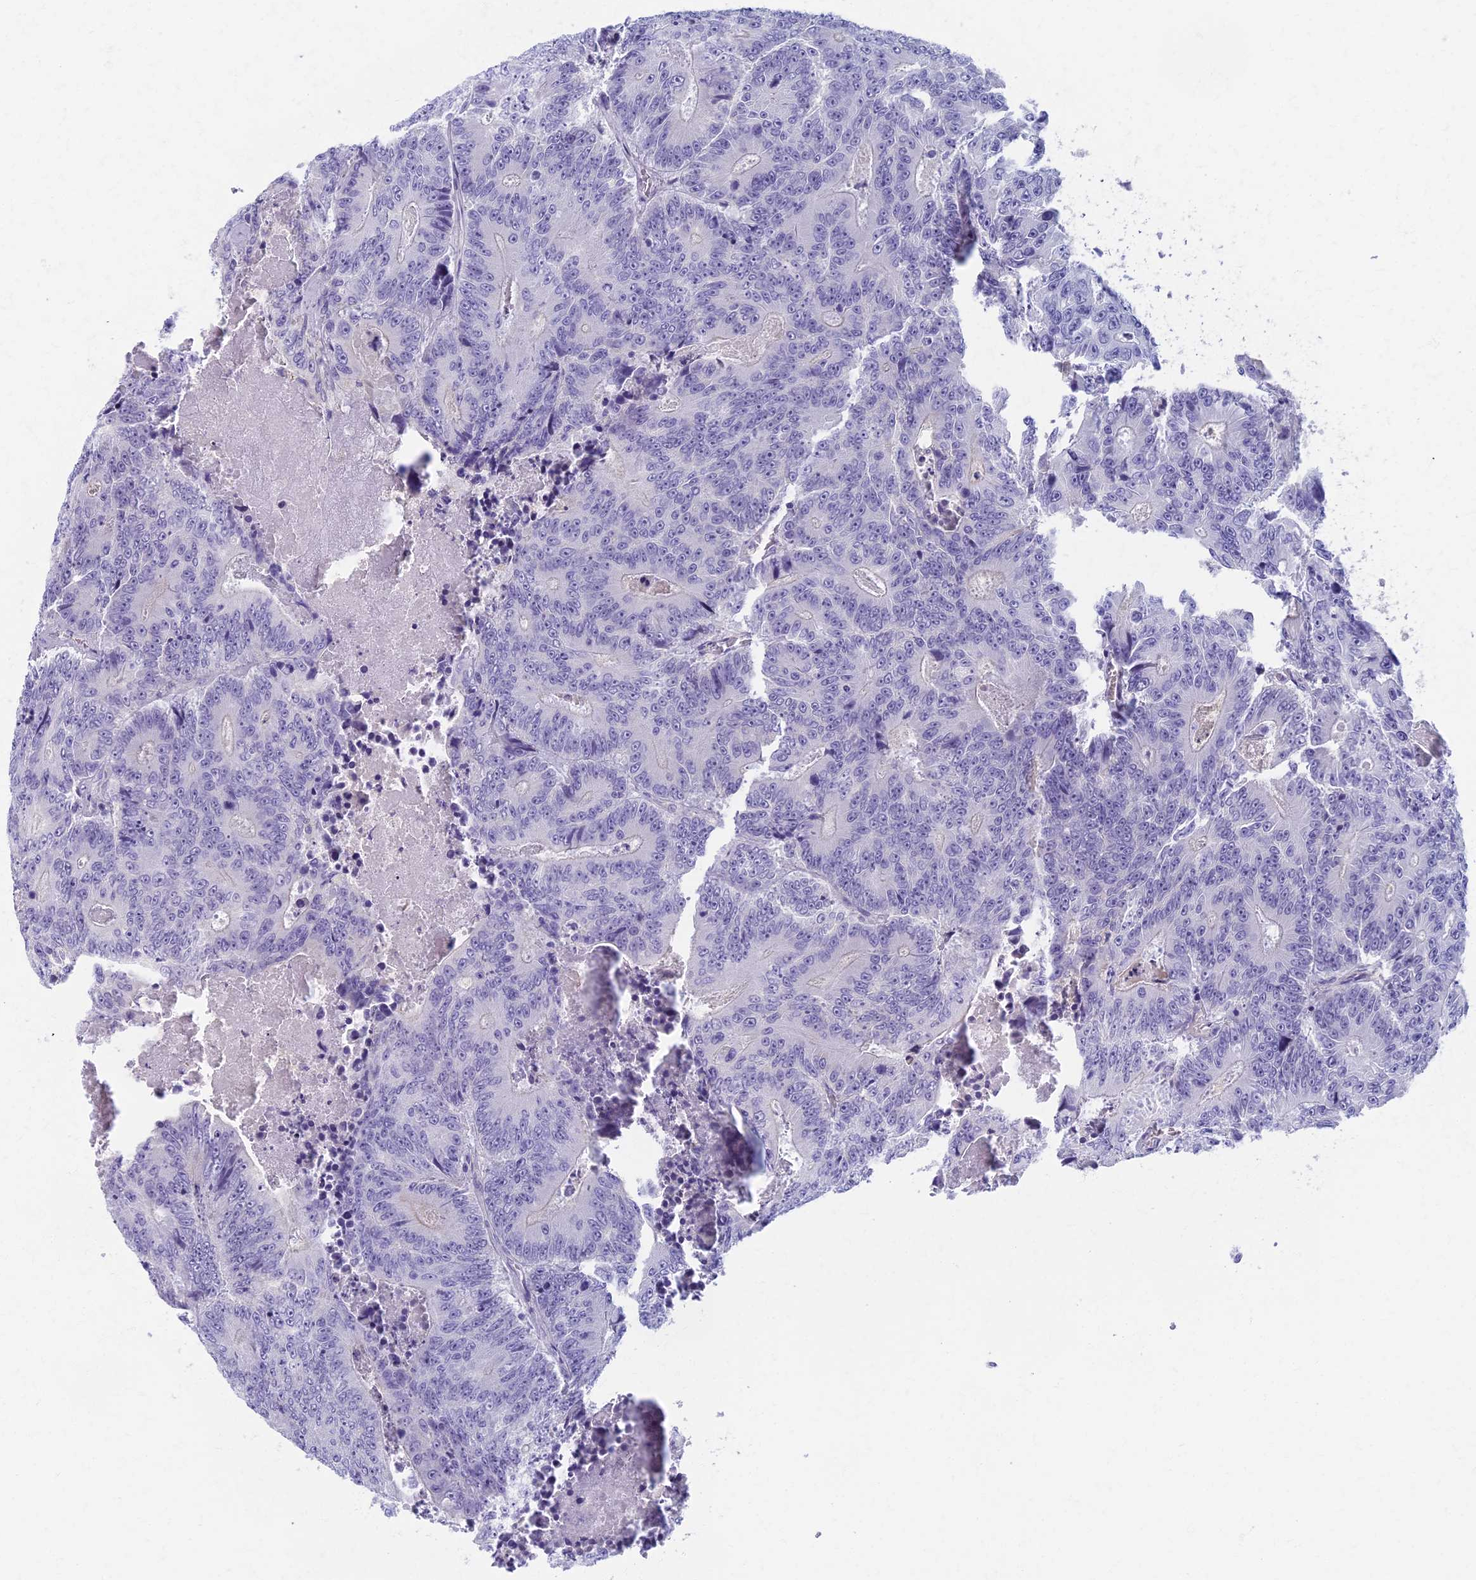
{"staining": {"intensity": "negative", "quantity": "none", "location": "none"}, "tissue": "colorectal cancer", "cell_type": "Tumor cells", "image_type": "cancer", "snomed": [{"axis": "morphology", "description": "Adenocarcinoma, NOS"}, {"axis": "topography", "description": "Colon"}], "caption": "Immunohistochemical staining of human colorectal adenocarcinoma displays no significant staining in tumor cells.", "gene": "AP4E1", "patient": {"sex": "male", "age": 83}}